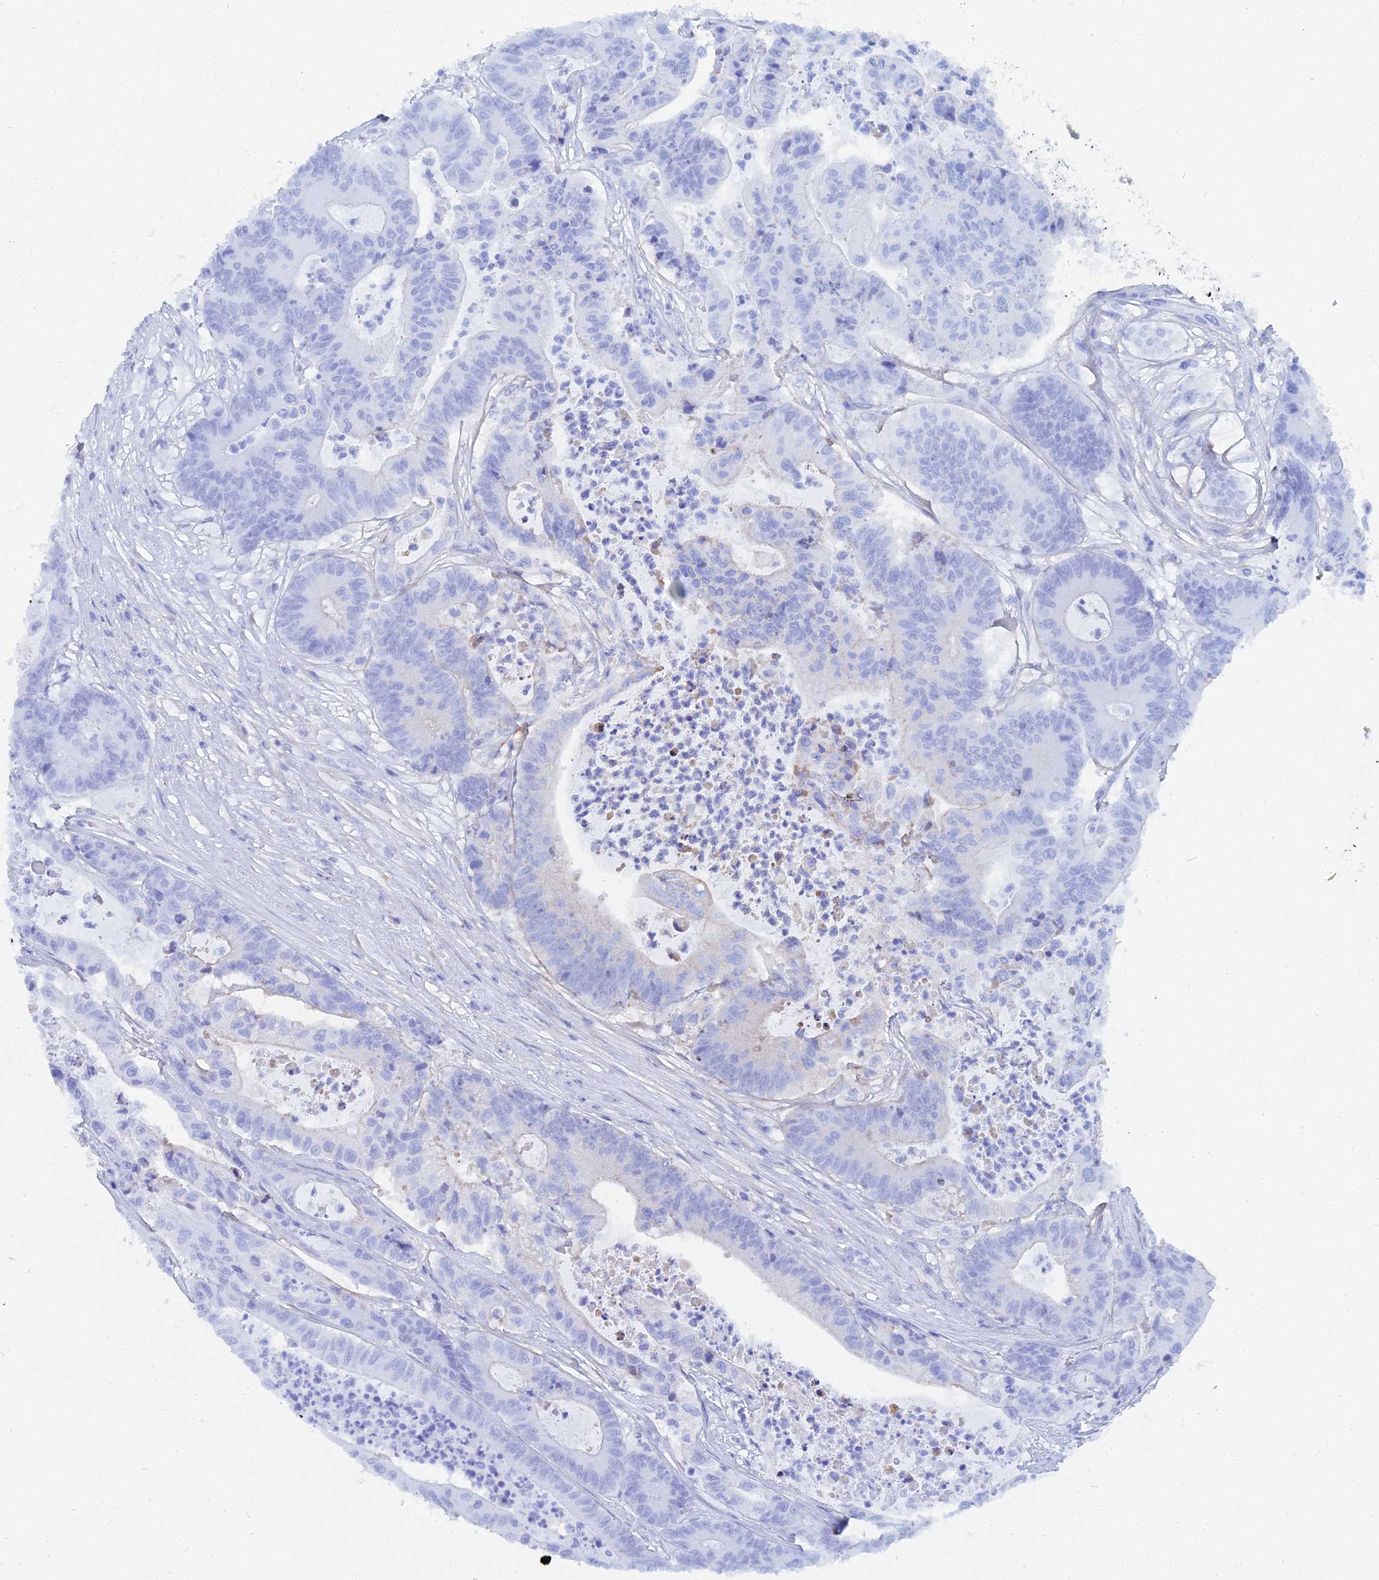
{"staining": {"intensity": "negative", "quantity": "none", "location": "none"}, "tissue": "colorectal cancer", "cell_type": "Tumor cells", "image_type": "cancer", "snomed": [{"axis": "morphology", "description": "Adenocarcinoma, NOS"}, {"axis": "topography", "description": "Colon"}], "caption": "Tumor cells are negative for brown protein staining in colorectal cancer.", "gene": "TRIM43B", "patient": {"sex": "female", "age": 84}}